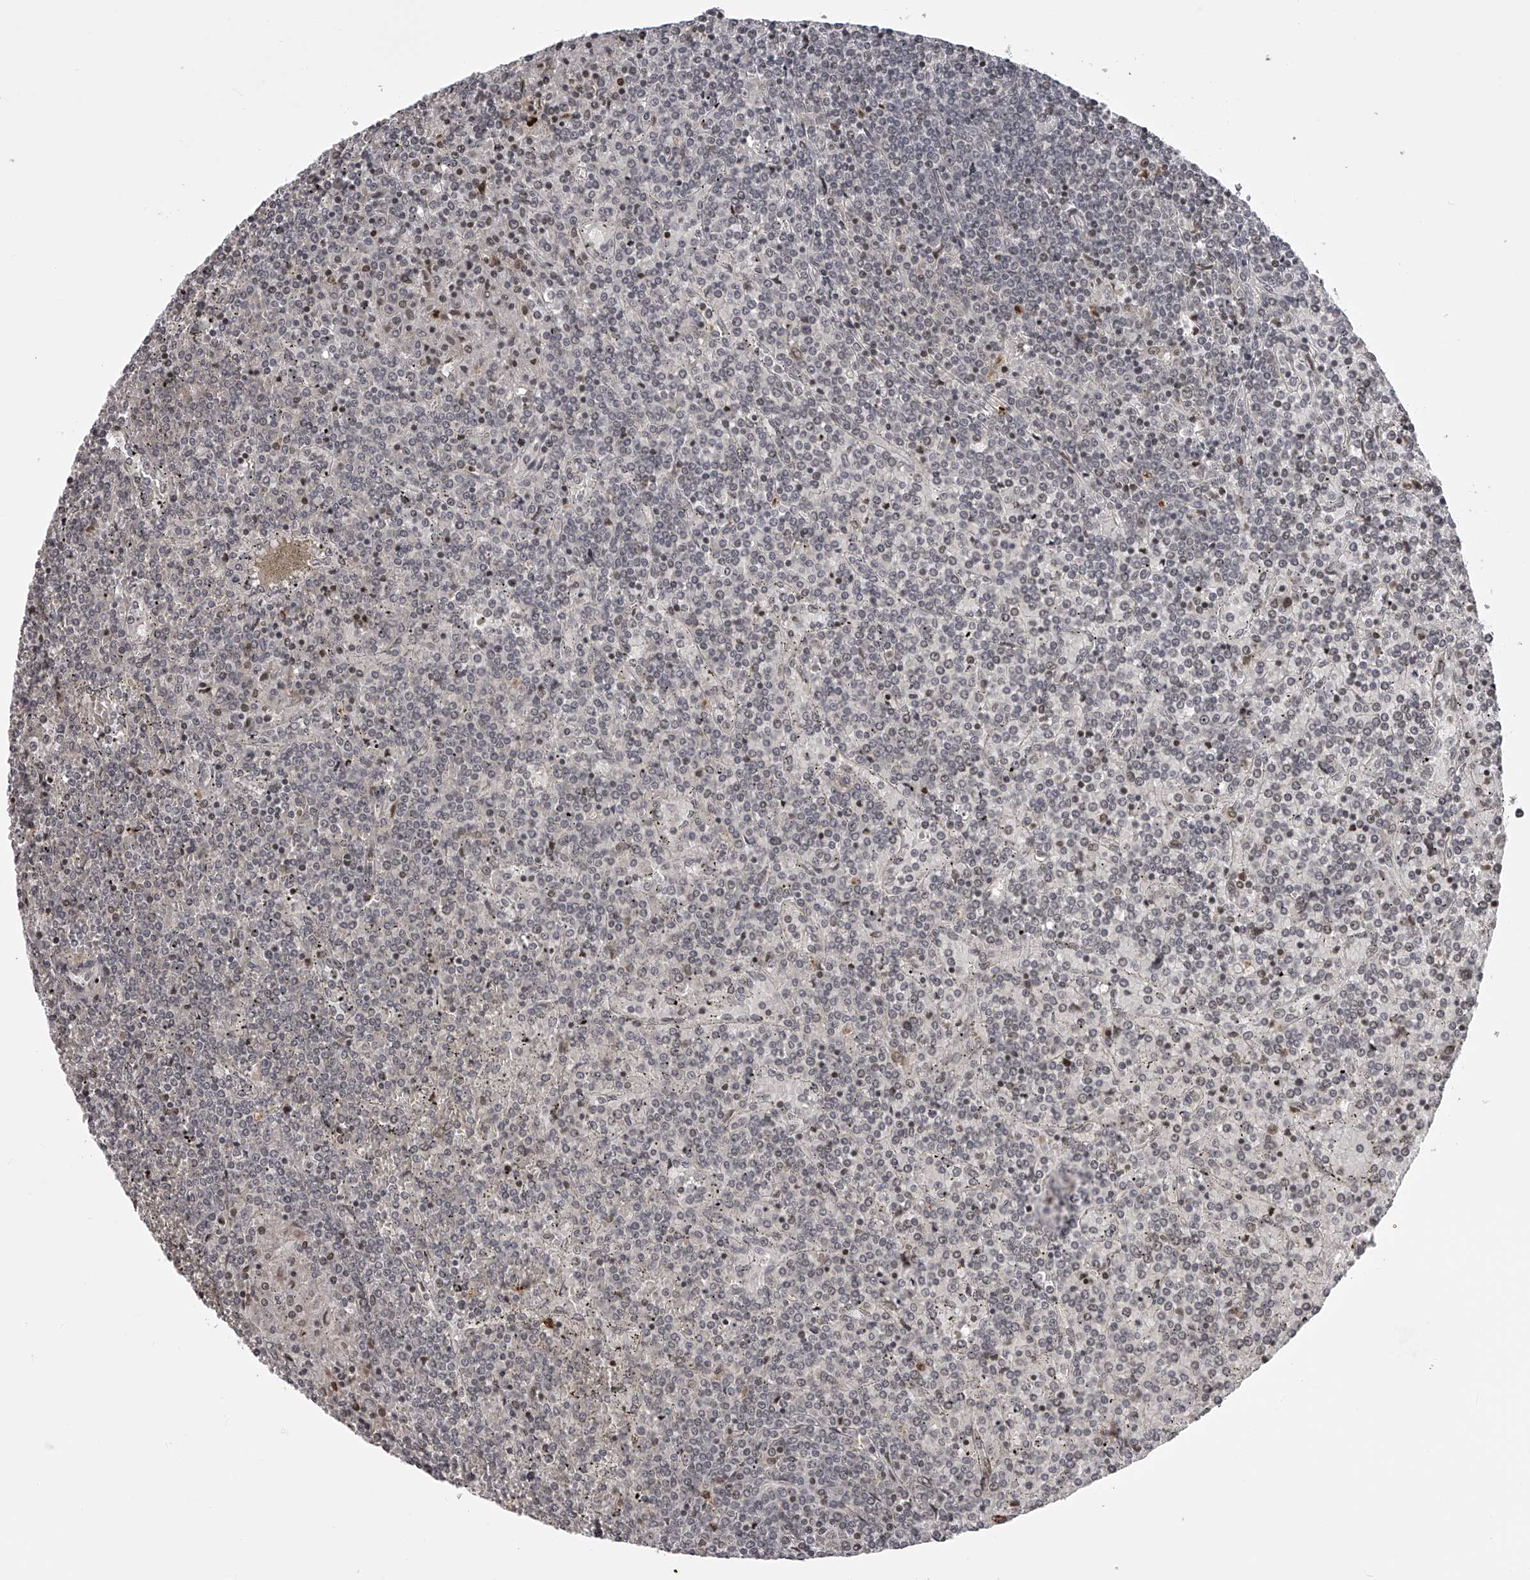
{"staining": {"intensity": "negative", "quantity": "none", "location": "none"}, "tissue": "lymphoma", "cell_type": "Tumor cells", "image_type": "cancer", "snomed": [{"axis": "morphology", "description": "Malignant lymphoma, non-Hodgkin's type, Low grade"}, {"axis": "topography", "description": "Spleen"}], "caption": "Micrograph shows no significant protein positivity in tumor cells of low-grade malignant lymphoma, non-Hodgkin's type.", "gene": "ODF2L", "patient": {"sex": "female", "age": 19}}